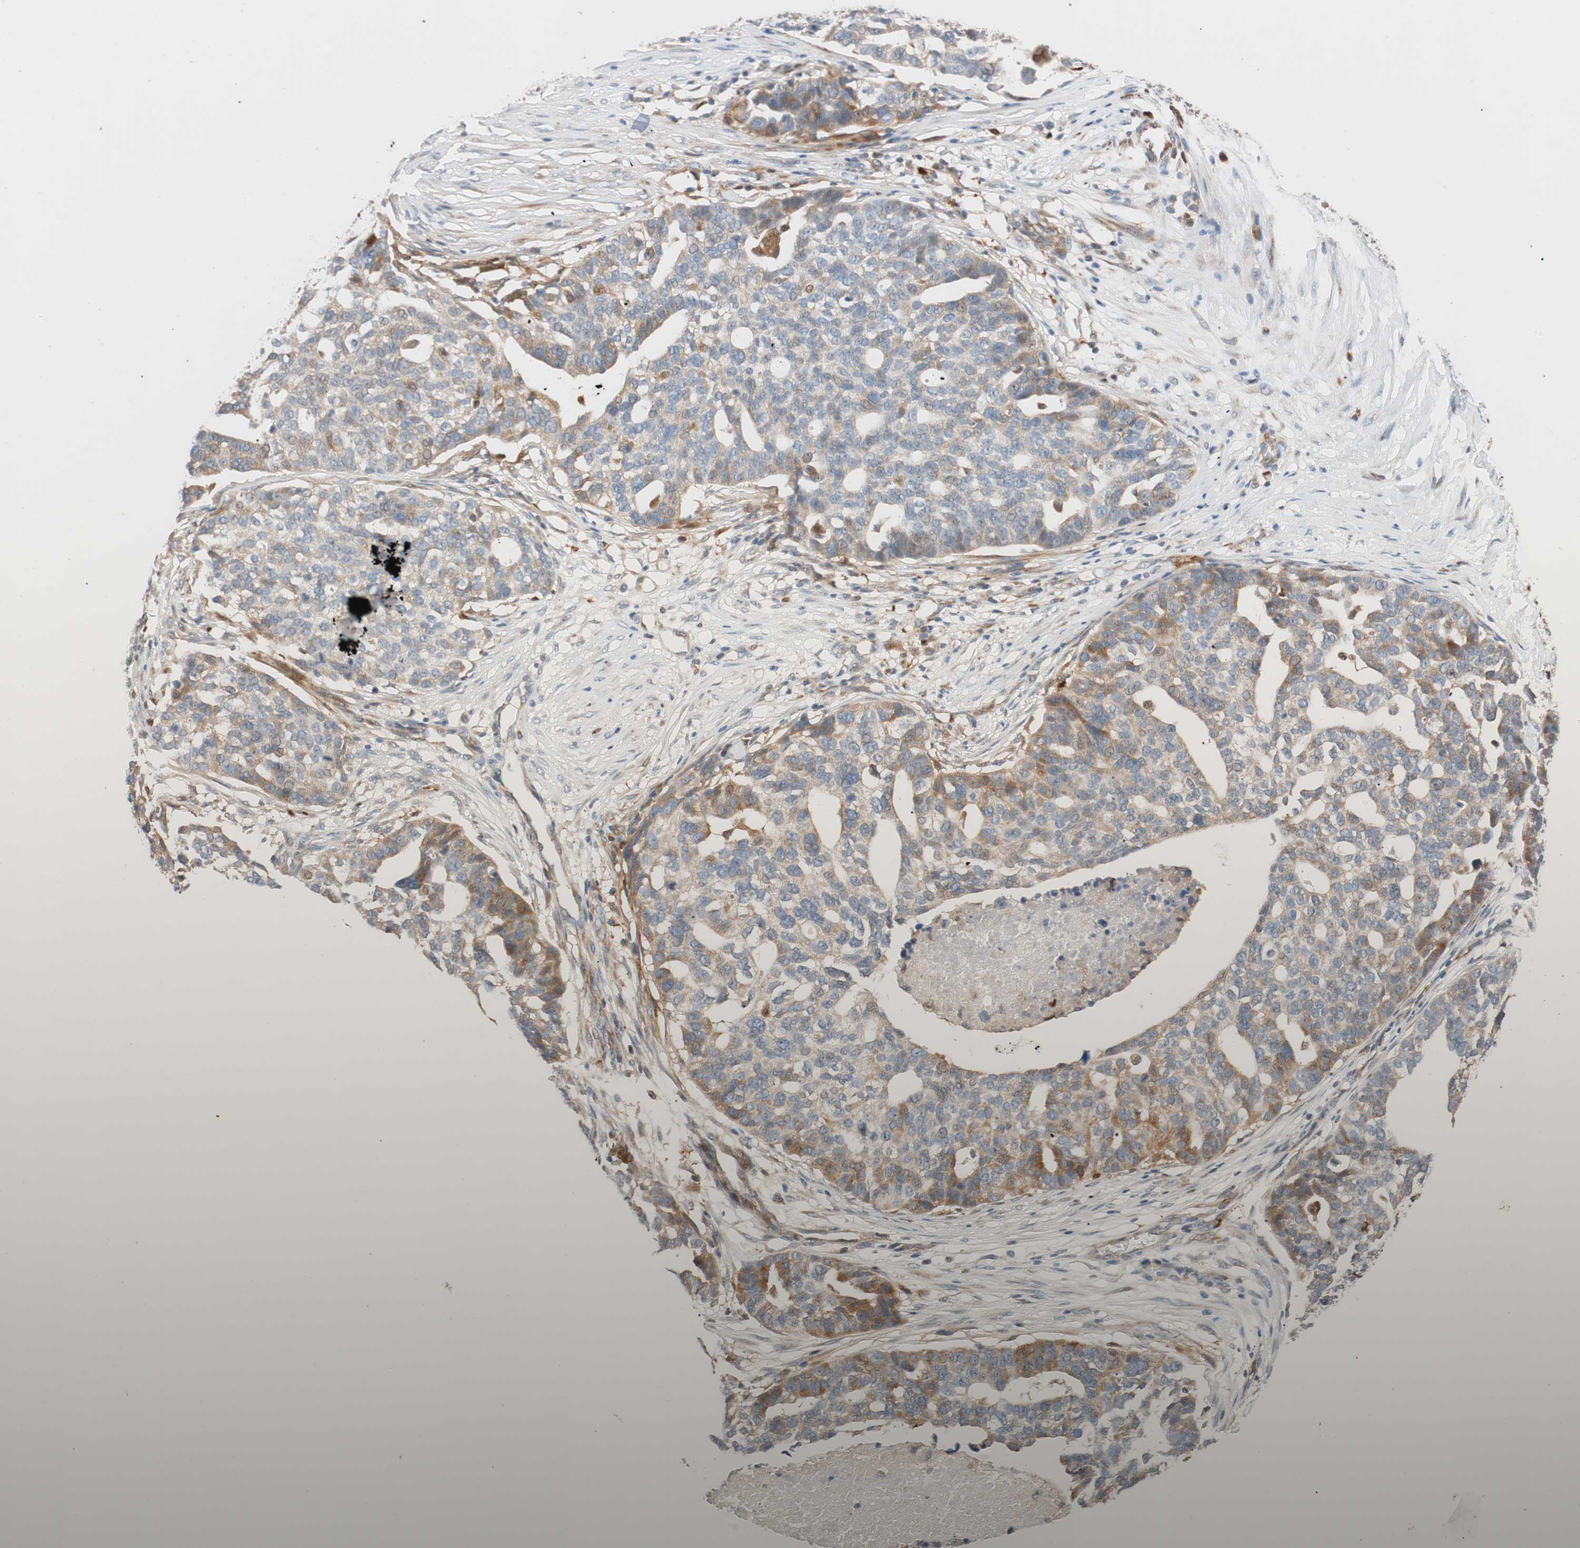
{"staining": {"intensity": "moderate", "quantity": "25%-75%", "location": "cytoplasmic/membranous"}, "tissue": "ovarian cancer", "cell_type": "Tumor cells", "image_type": "cancer", "snomed": [{"axis": "morphology", "description": "Cystadenocarcinoma, serous, NOS"}, {"axis": "topography", "description": "Ovary"}], "caption": "The immunohistochemical stain highlights moderate cytoplasmic/membranous expression in tumor cells of serous cystadenocarcinoma (ovarian) tissue.", "gene": "FAAH", "patient": {"sex": "female", "age": 59}}